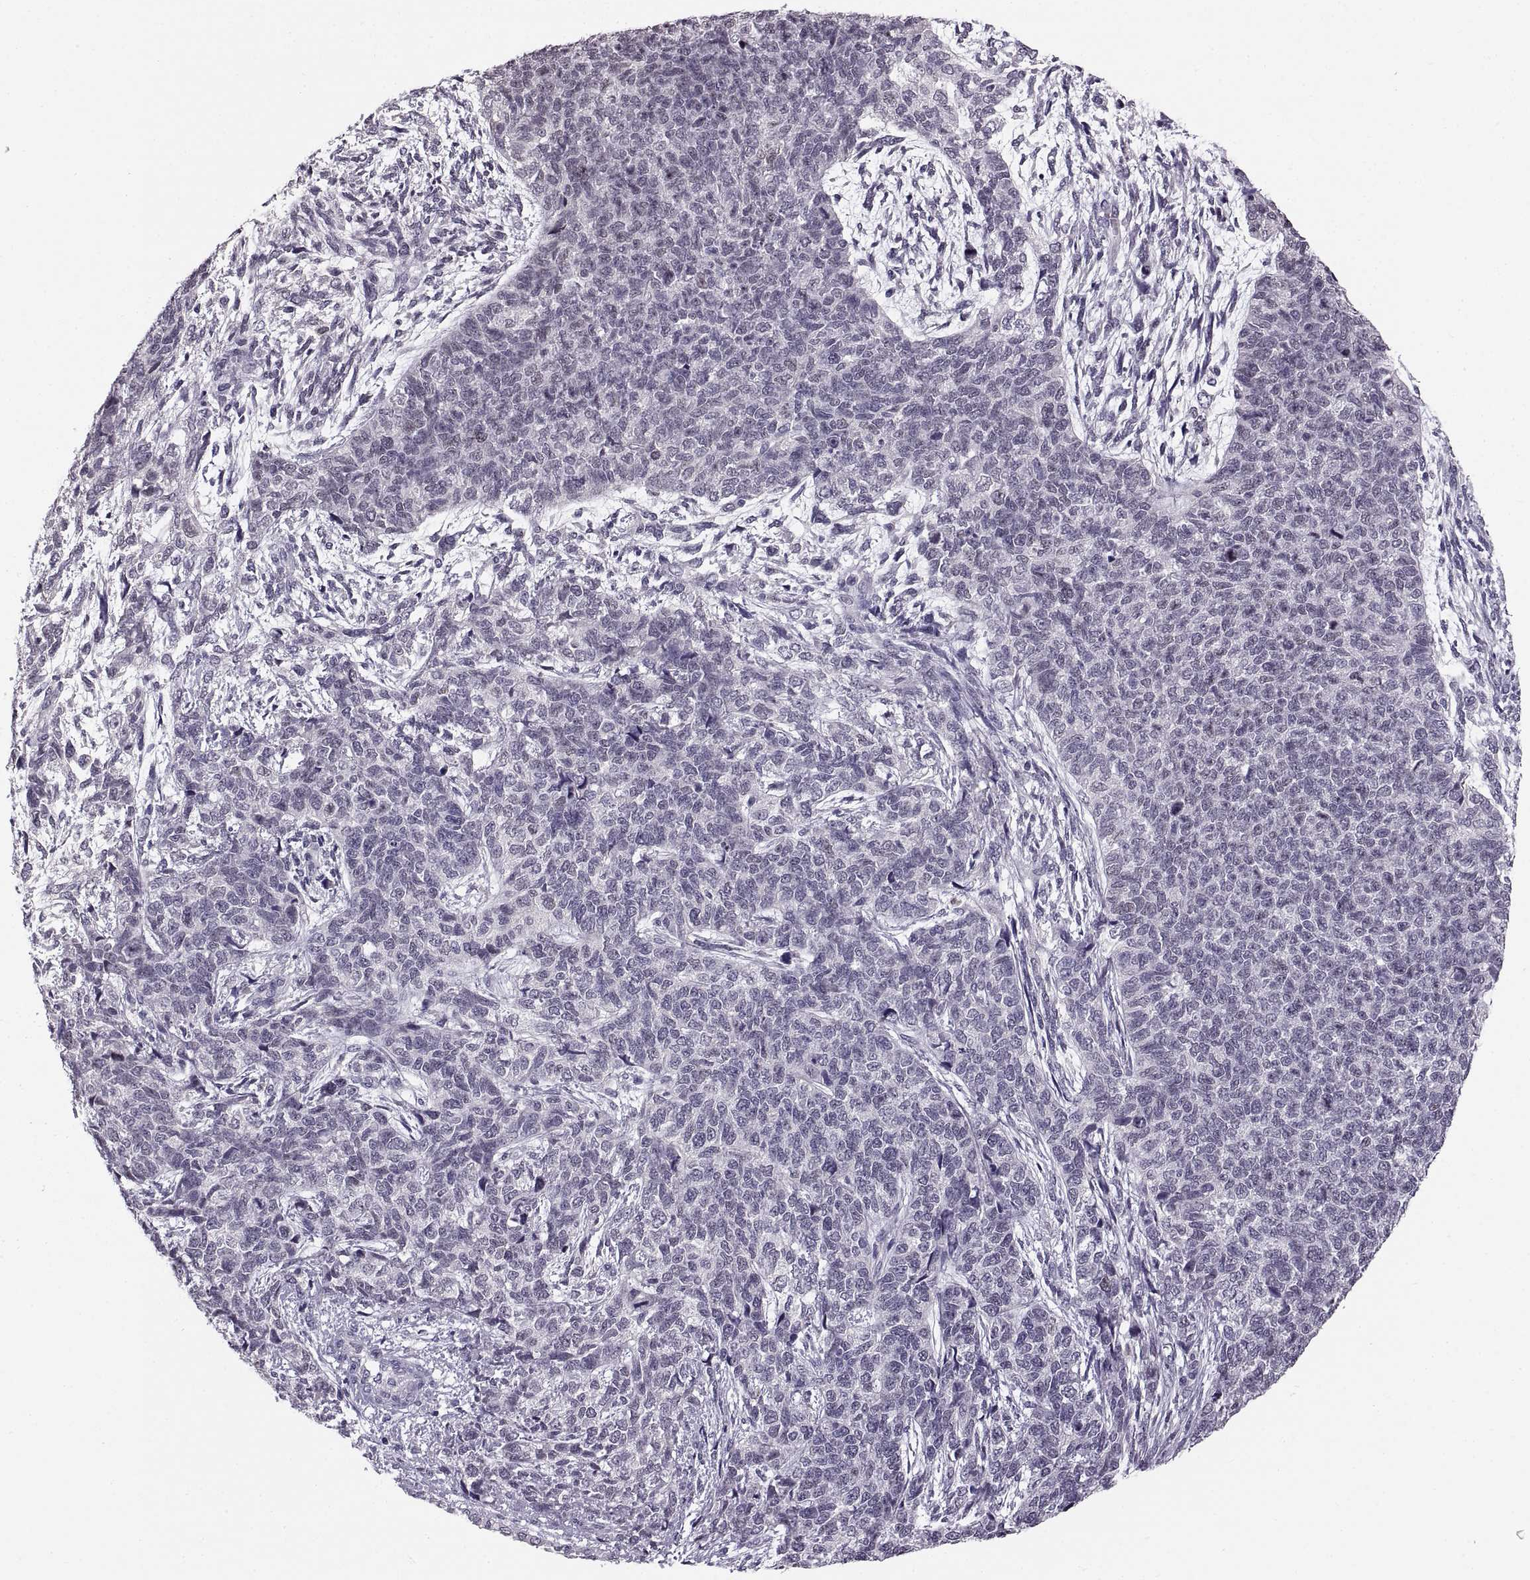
{"staining": {"intensity": "negative", "quantity": "none", "location": "none"}, "tissue": "cervical cancer", "cell_type": "Tumor cells", "image_type": "cancer", "snomed": [{"axis": "morphology", "description": "Squamous cell carcinoma, NOS"}, {"axis": "topography", "description": "Cervix"}], "caption": "Immunohistochemistry of human squamous cell carcinoma (cervical) demonstrates no expression in tumor cells.", "gene": "MAGEB18", "patient": {"sex": "female", "age": 63}}